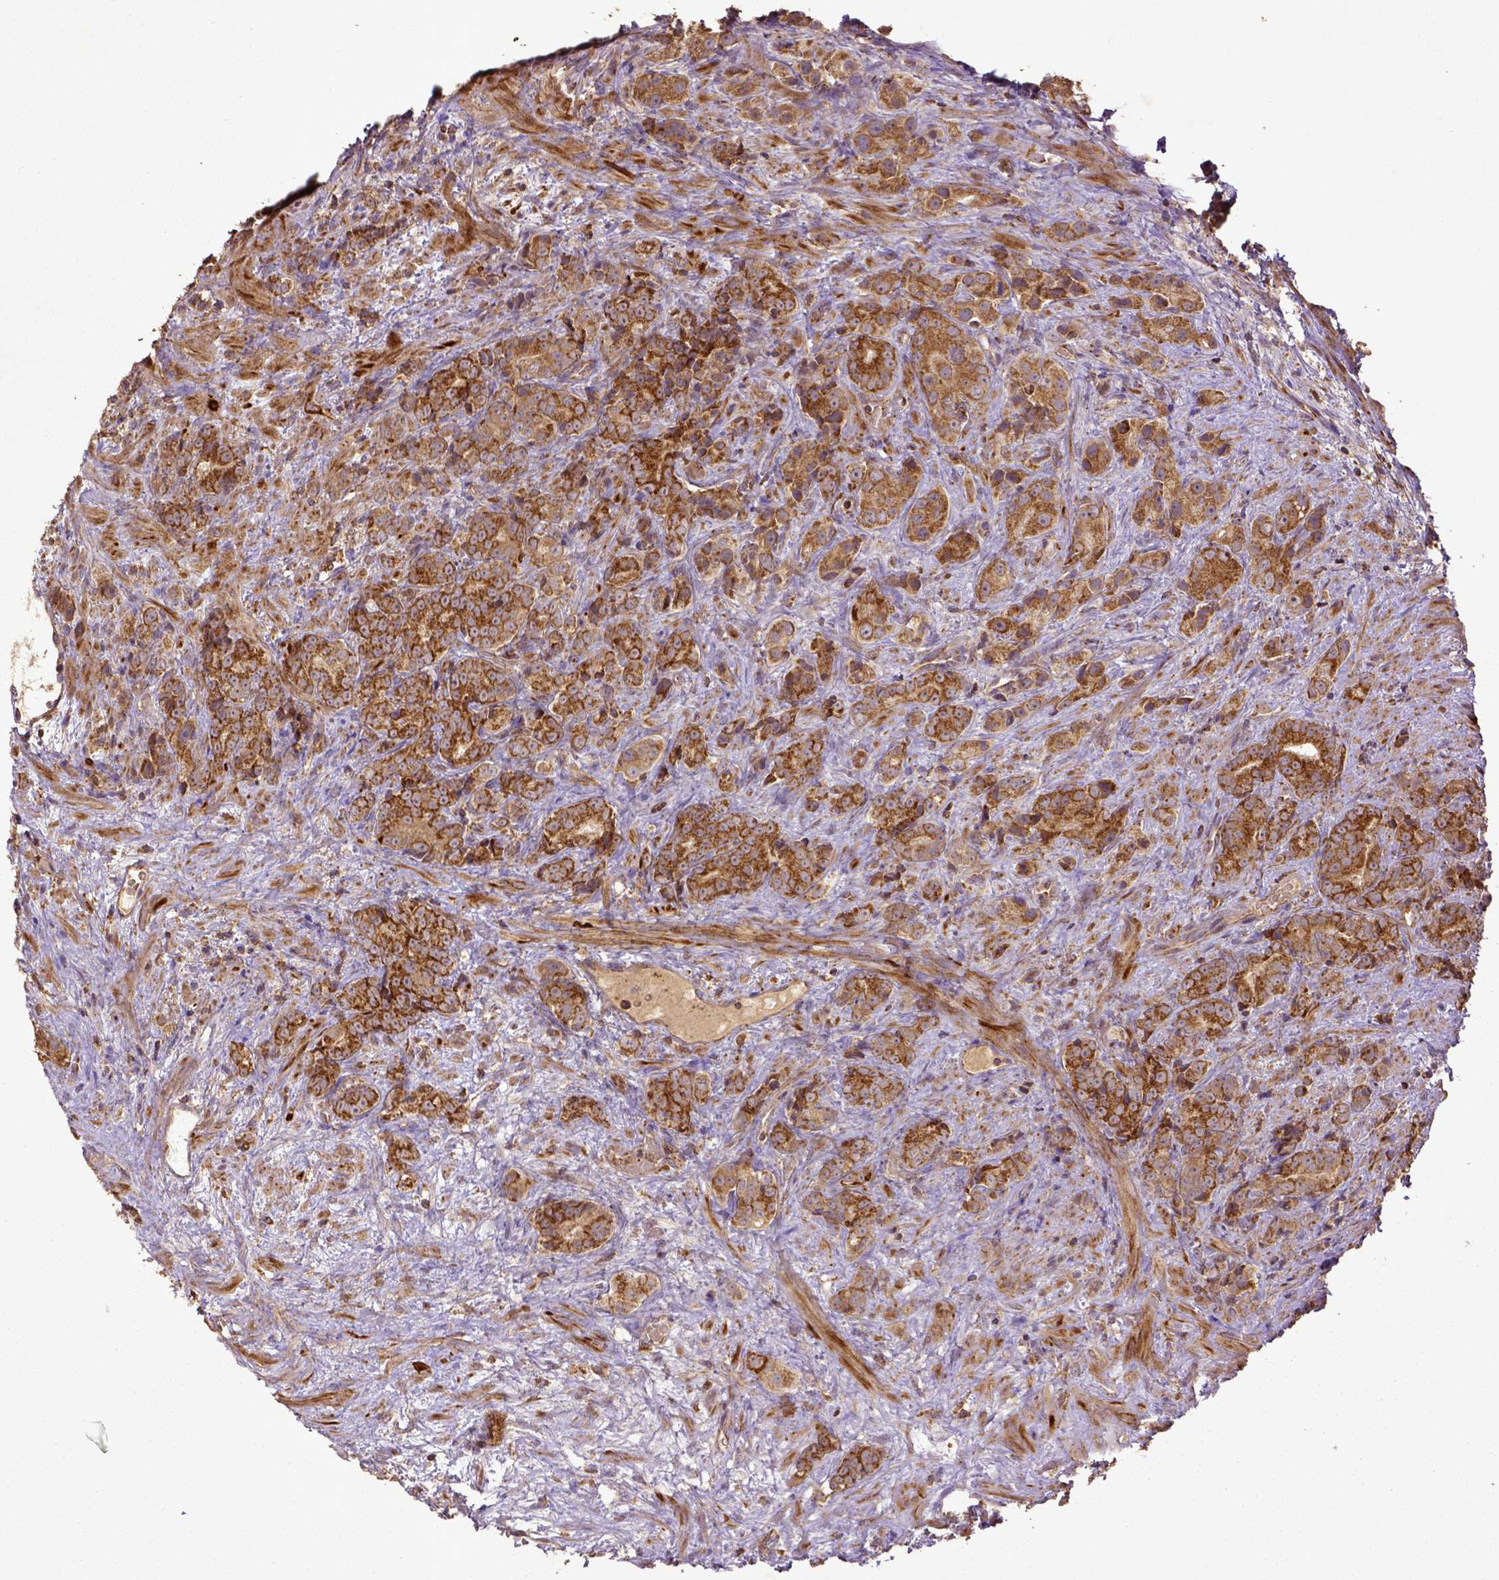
{"staining": {"intensity": "strong", "quantity": ">75%", "location": "cytoplasmic/membranous"}, "tissue": "prostate cancer", "cell_type": "Tumor cells", "image_type": "cancer", "snomed": [{"axis": "morphology", "description": "Adenocarcinoma, High grade"}, {"axis": "topography", "description": "Prostate"}], "caption": "Prostate cancer was stained to show a protein in brown. There is high levels of strong cytoplasmic/membranous staining in approximately >75% of tumor cells.", "gene": "MT-CO1", "patient": {"sex": "male", "age": 90}}